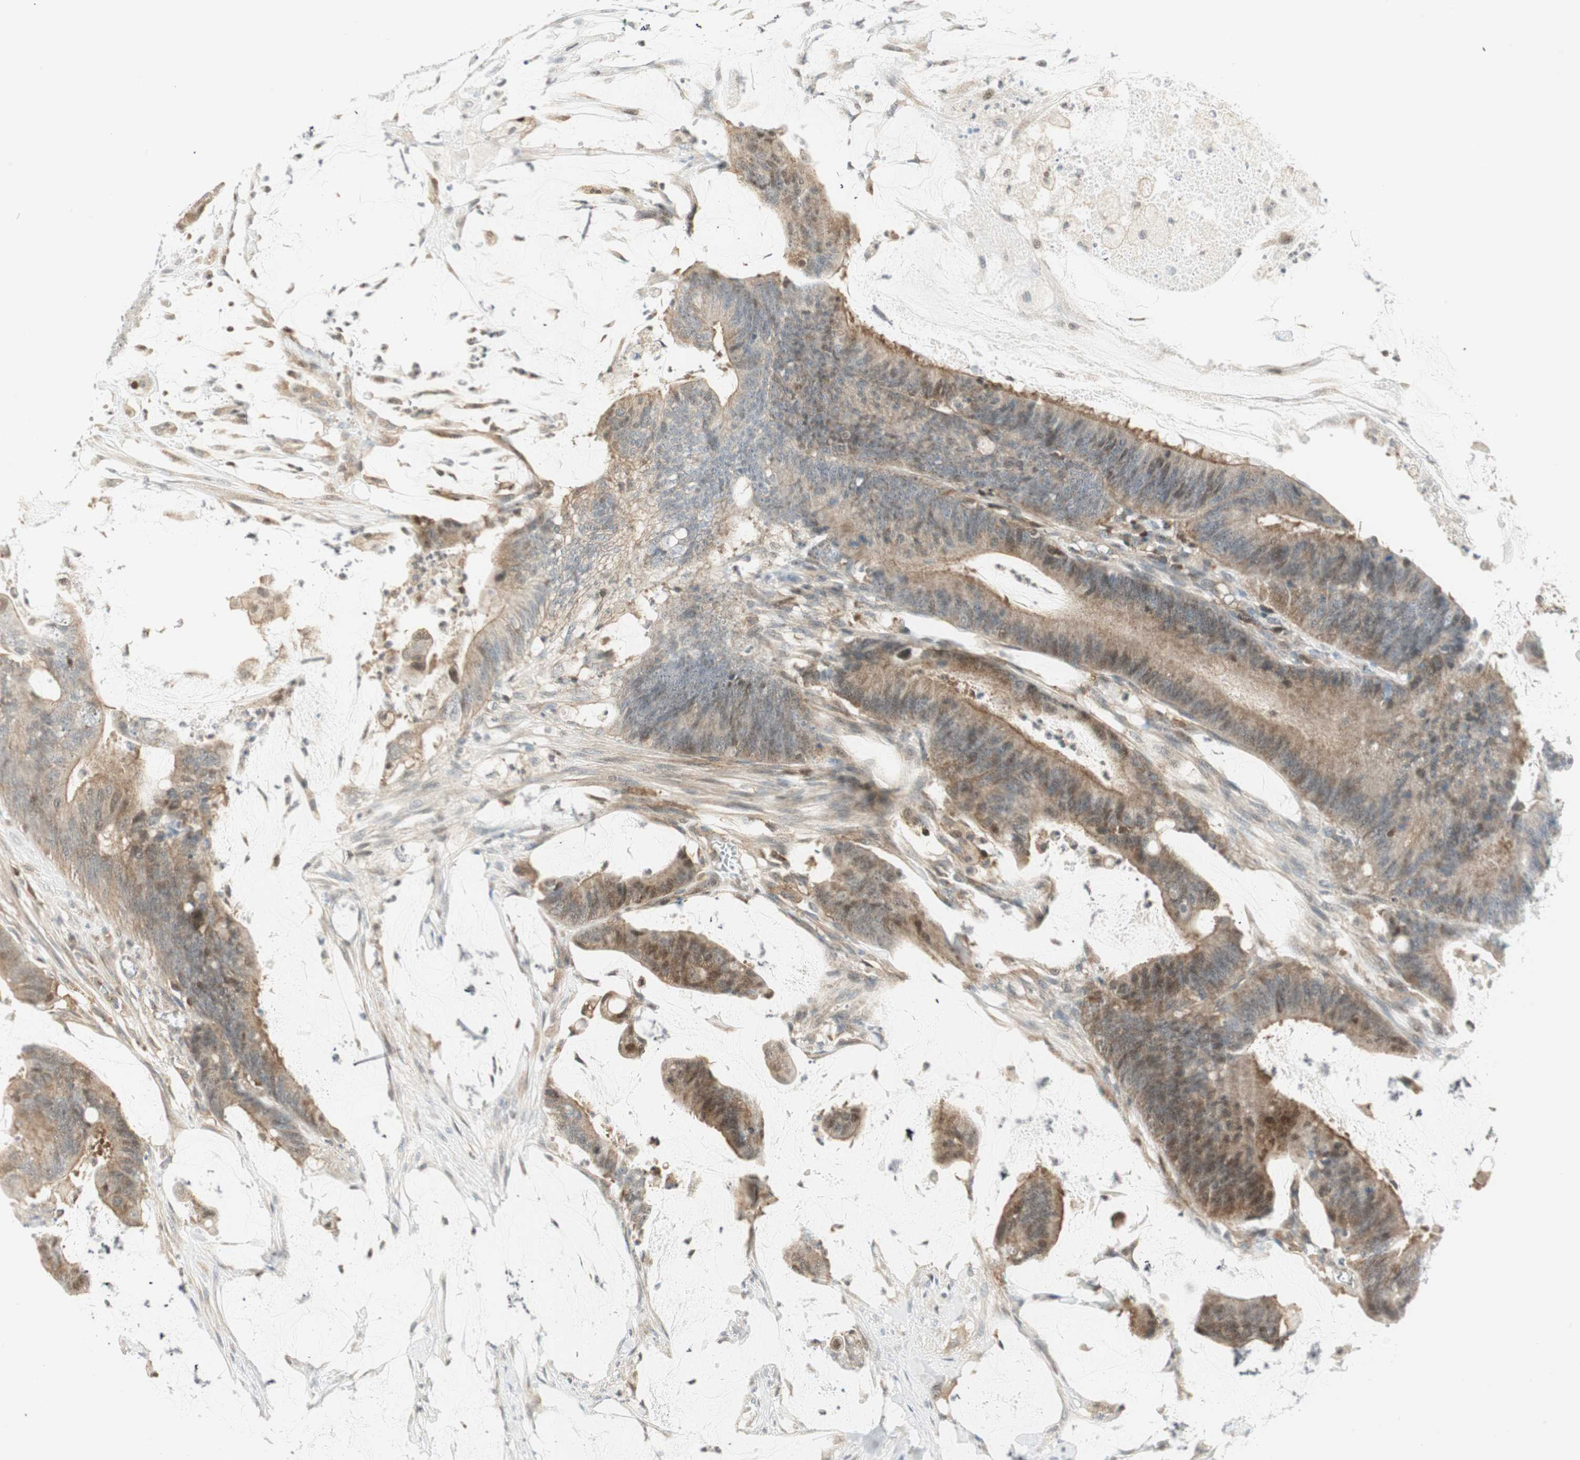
{"staining": {"intensity": "moderate", "quantity": "<25%", "location": "cytoplasmic/membranous,nuclear"}, "tissue": "colorectal cancer", "cell_type": "Tumor cells", "image_type": "cancer", "snomed": [{"axis": "morphology", "description": "Adenocarcinoma, NOS"}, {"axis": "topography", "description": "Rectum"}], "caption": "Protein staining demonstrates moderate cytoplasmic/membranous and nuclear expression in approximately <25% of tumor cells in adenocarcinoma (colorectal). The staining was performed using DAB (3,3'-diaminobenzidine) to visualize the protein expression in brown, while the nuclei were stained in blue with hematoxylin (Magnification: 20x).", "gene": "PPP1CA", "patient": {"sex": "female", "age": 66}}